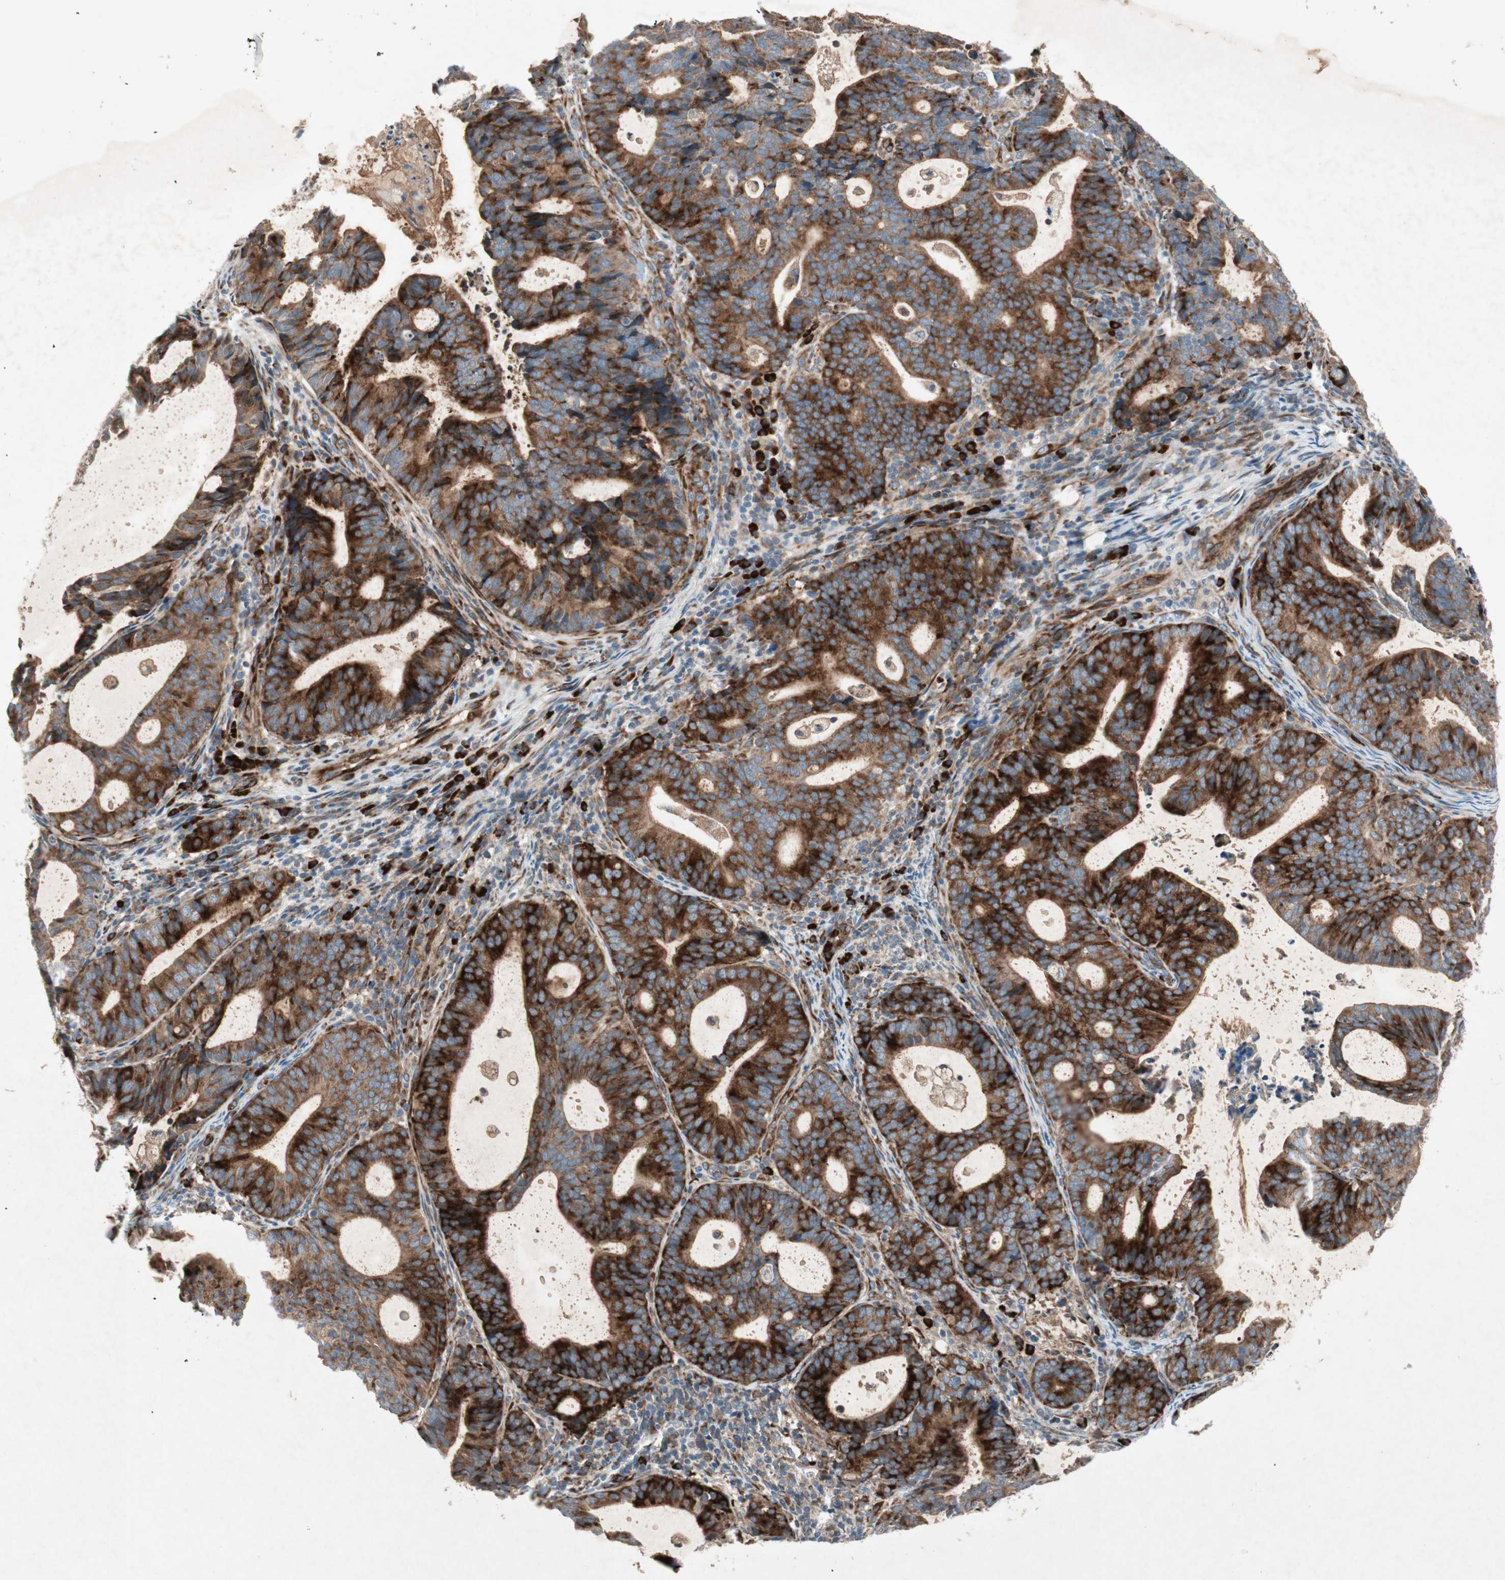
{"staining": {"intensity": "strong", "quantity": ">75%", "location": "cytoplasmic/membranous"}, "tissue": "endometrial cancer", "cell_type": "Tumor cells", "image_type": "cancer", "snomed": [{"axis": "morphology", "description": "Adenocarcinoma, NOS"}, {"axis": "topography", "description": "Uterus"}], "caption": "Brown immunohistochemical staining in endometrial cancer shows strong cytoplasmic/membranous expression in about >75% of tumor cells. Ihc stains the protein in brown and the nuclei are stained blue.", "gene": "APOO", "patient": {"sex": "female", "age": 83}}